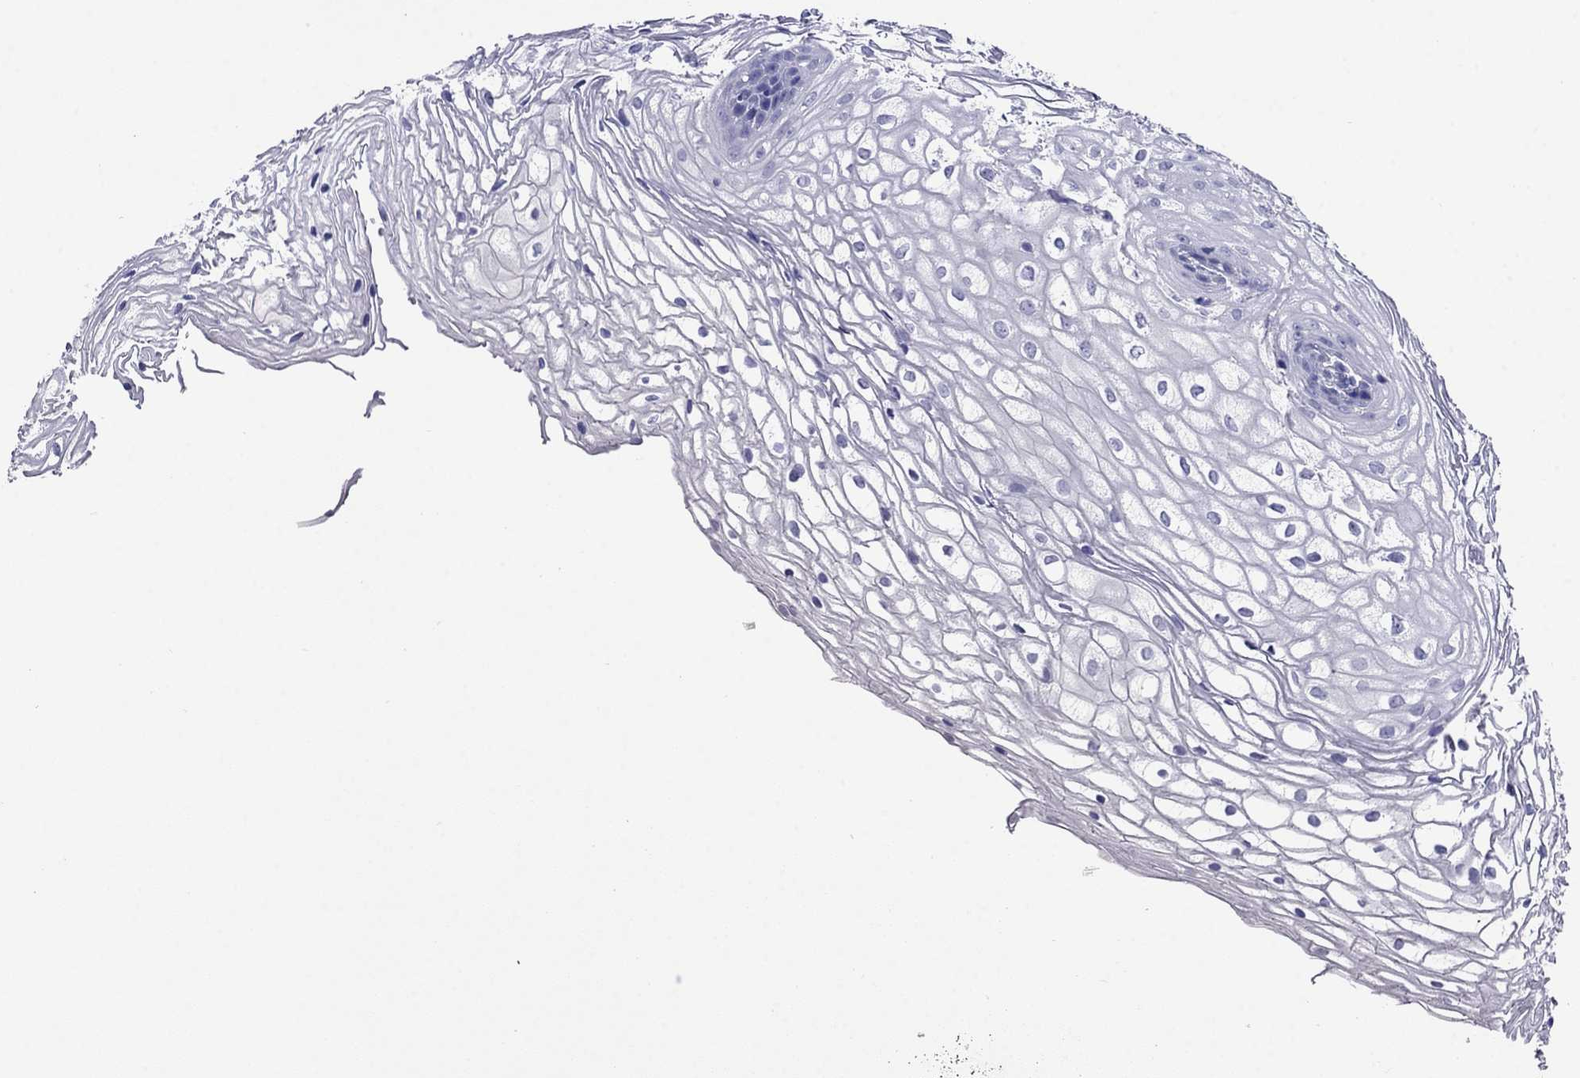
{"staining": {"intensity": "negative", "quantity": "none", "location": "none"}, "tissue": "vagina", "cell_type": "Squamous epithelial cells", "image_type": "normal", "snomed": [{"axis": "morphology", "description": "Normal tissue, NOS"}, {"axis": "topography", "description": "Vagina"}], "caption": "This is a image of IHC staining of benign vagina, which shows no expression in squamous epithelial cells.", "gene": "MYO15A", "patient": {"sex": "female", "age": 34}}